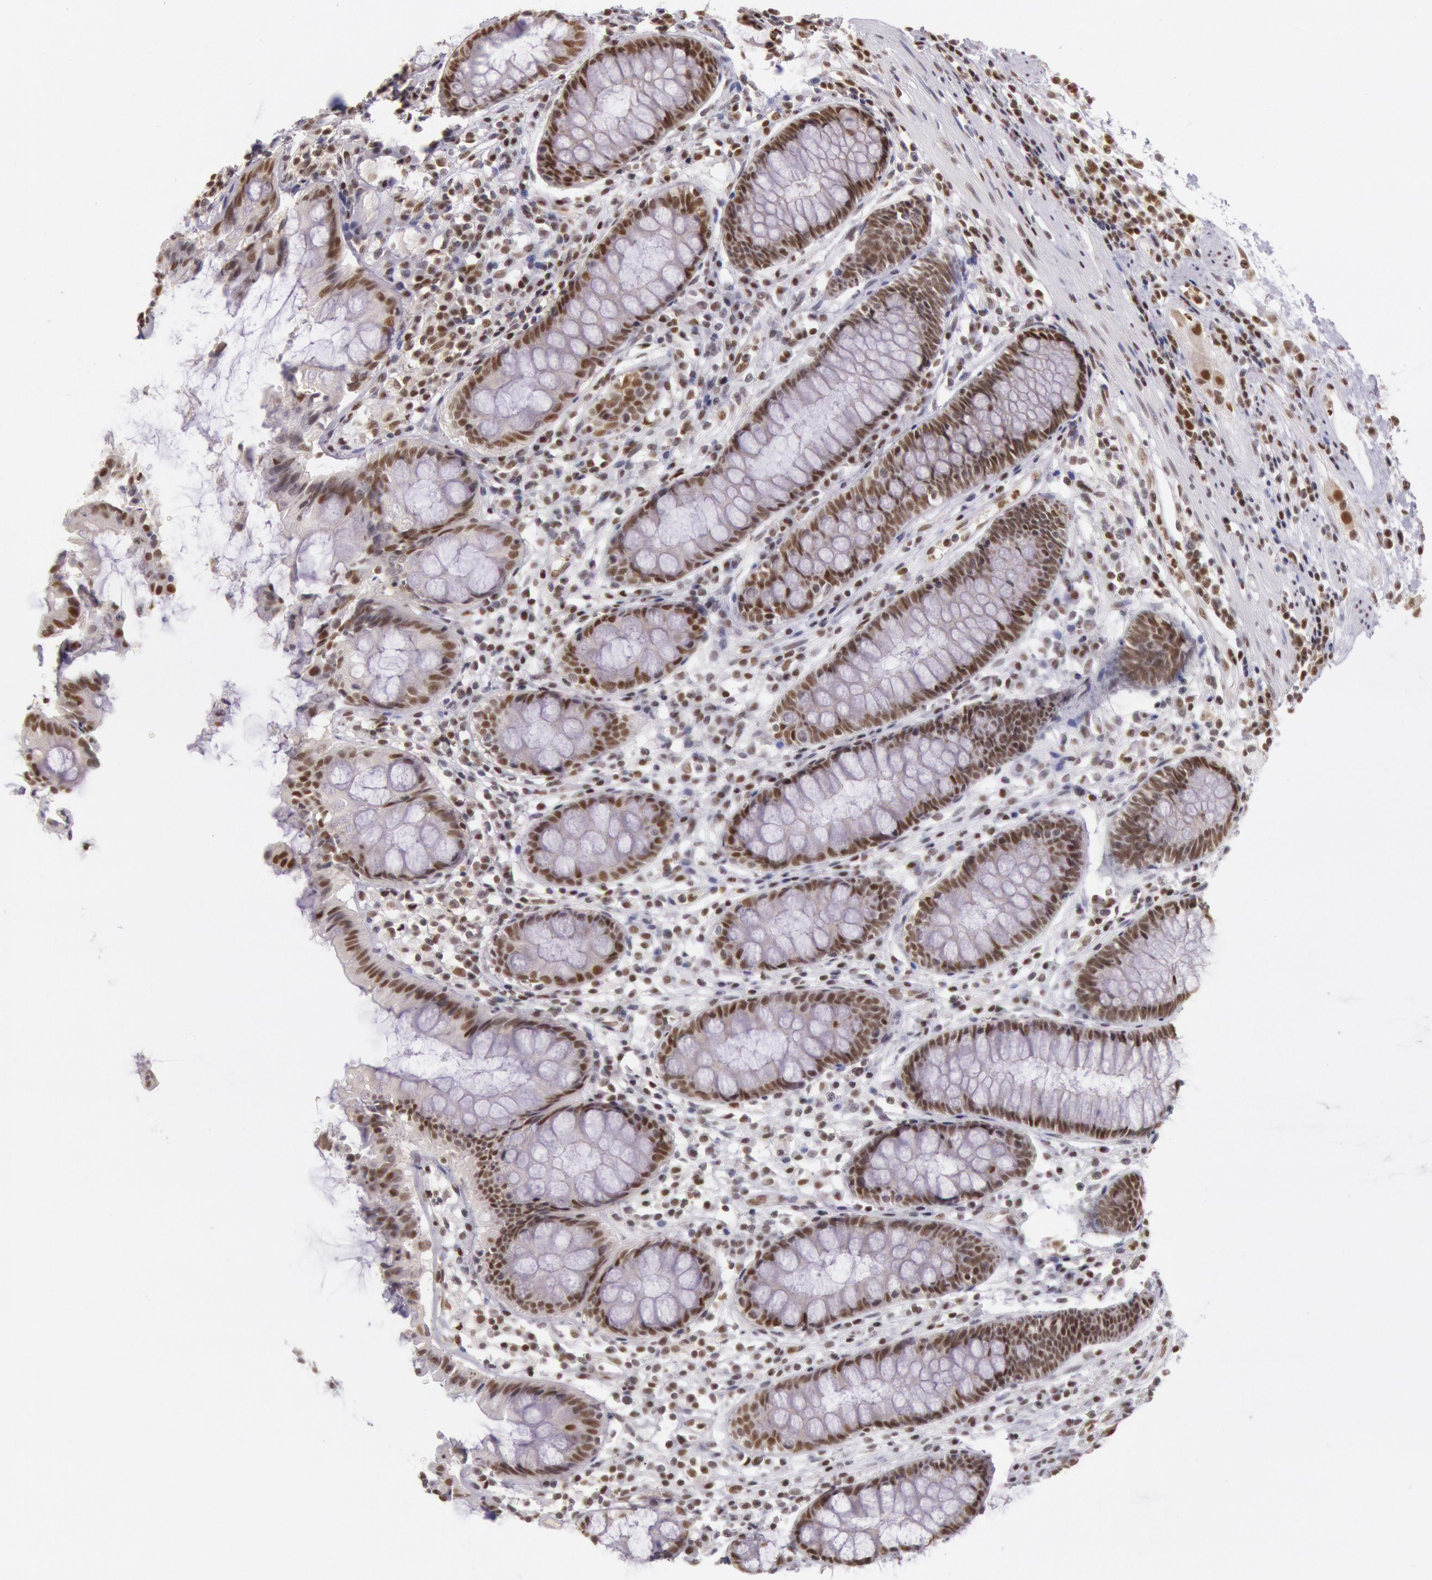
{"staining": {"intensity": "moderate", "quantity": ">75%", "location": "nuclear"}, "tissue": "rectum", "cell_type": "Glandular cells", "image_type": "normal", "snomed": [{"axis": "morphology", "description": "Normal tissue, NOS"}, {"axis": "topography", "description": "Rectum"}], "caption": "Human rectum stained for a protein (brown) demonstrates moderate nuclear positive positivity in approximately >75% of glandular cells.", "gene": "ESS2", "patient": {"sex": "female", "age": 66}}